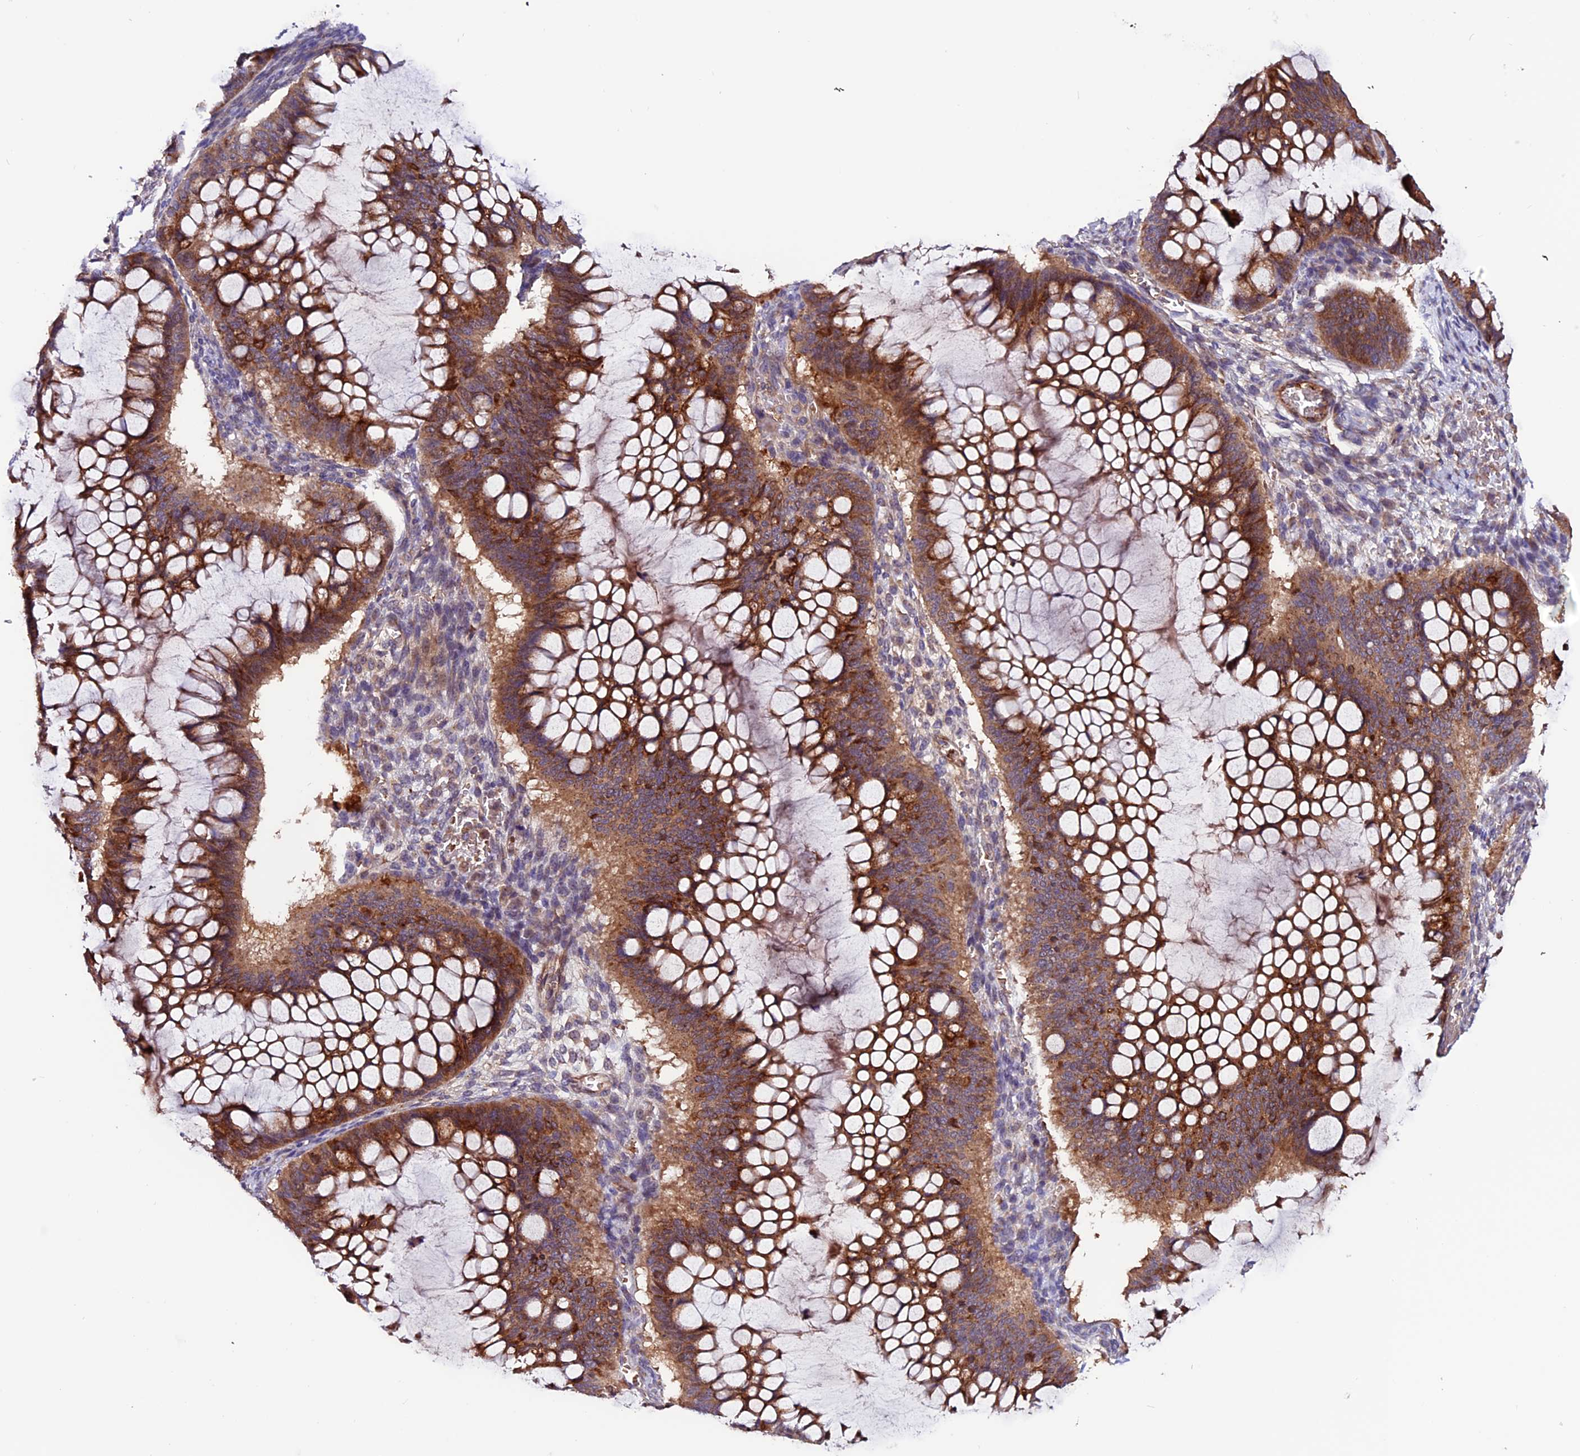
{"staining": {"intensity": "strong", "quantity": ">75%", "location": "cytoplasmic/membranous"}, "tissue": "ovarian cancer", "cell_type": "Tumor cells", "image_type": "cancer", "snomed": [{"axis": "morphology", "description": "Cystadenocarcinoma, mucinous, NOS"}, {"axis": "topography", "description": "Ovary"}], "caption": "IHC of mucinous cystadenocarcinoma (ovarian) demonstrates high levels of strong cytoplasmic/membranous staining in about >75% of tumor cells.", "gene": "RINL", "patient": {"sex": "female", "age": 73}}